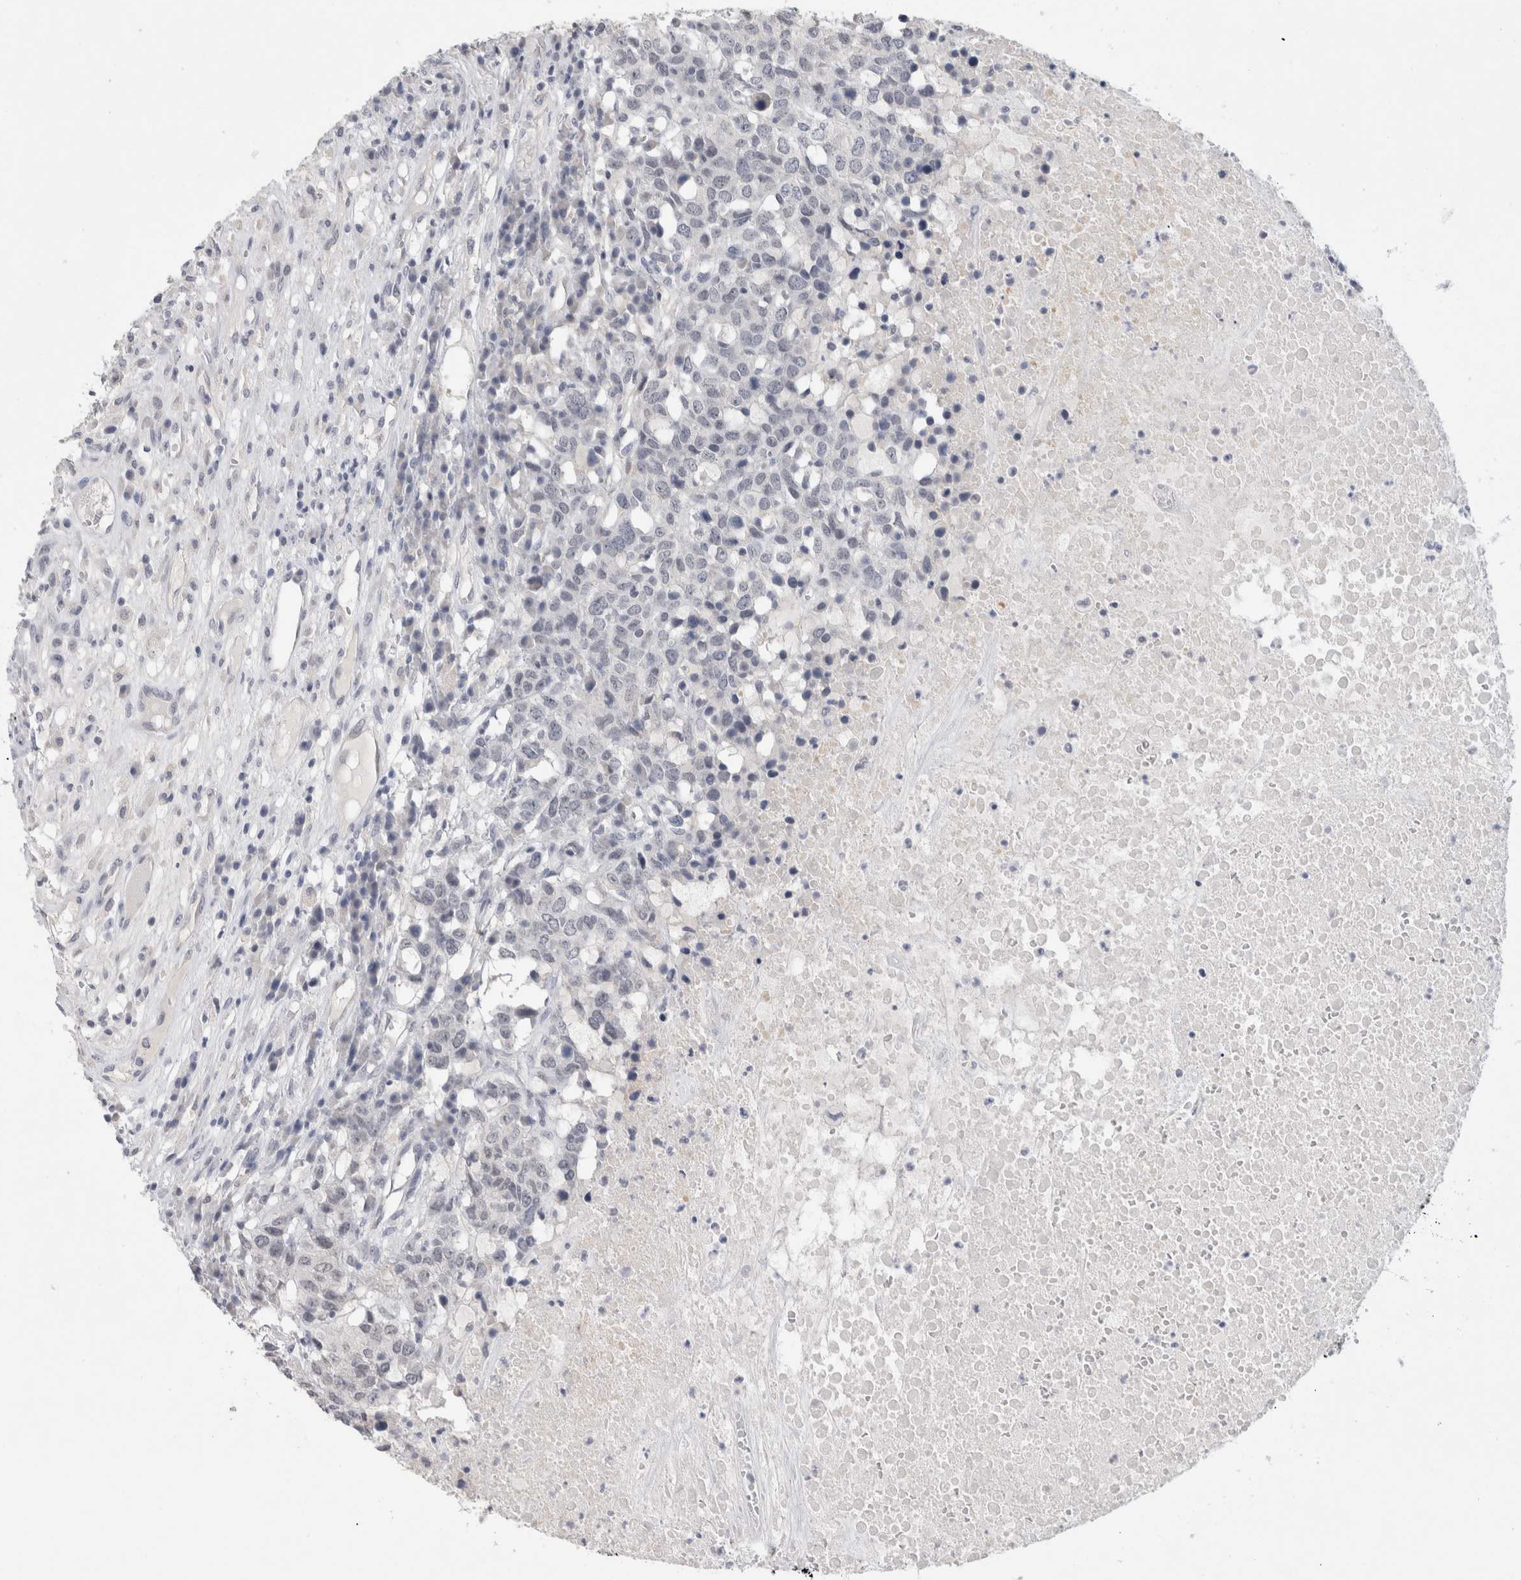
{"staining": {"intensity": "negative", "quantity": "none", "location": "none"}, "tissue": "head and neck cancer", "cell_type": "Tumor cells", "image_type": "cancer", "snomed": [{"axis": "morphology", "description": "Squamous cell carcinoma, NOS"}, {"axis": "topography", "description": "Head-Neck"}], "caption": "Protein analysis of head and neck cancer exhibits no significant positivity in tumor cells.", "gene": "TONSL", "patient": {"sex": "male", "age": 66}}